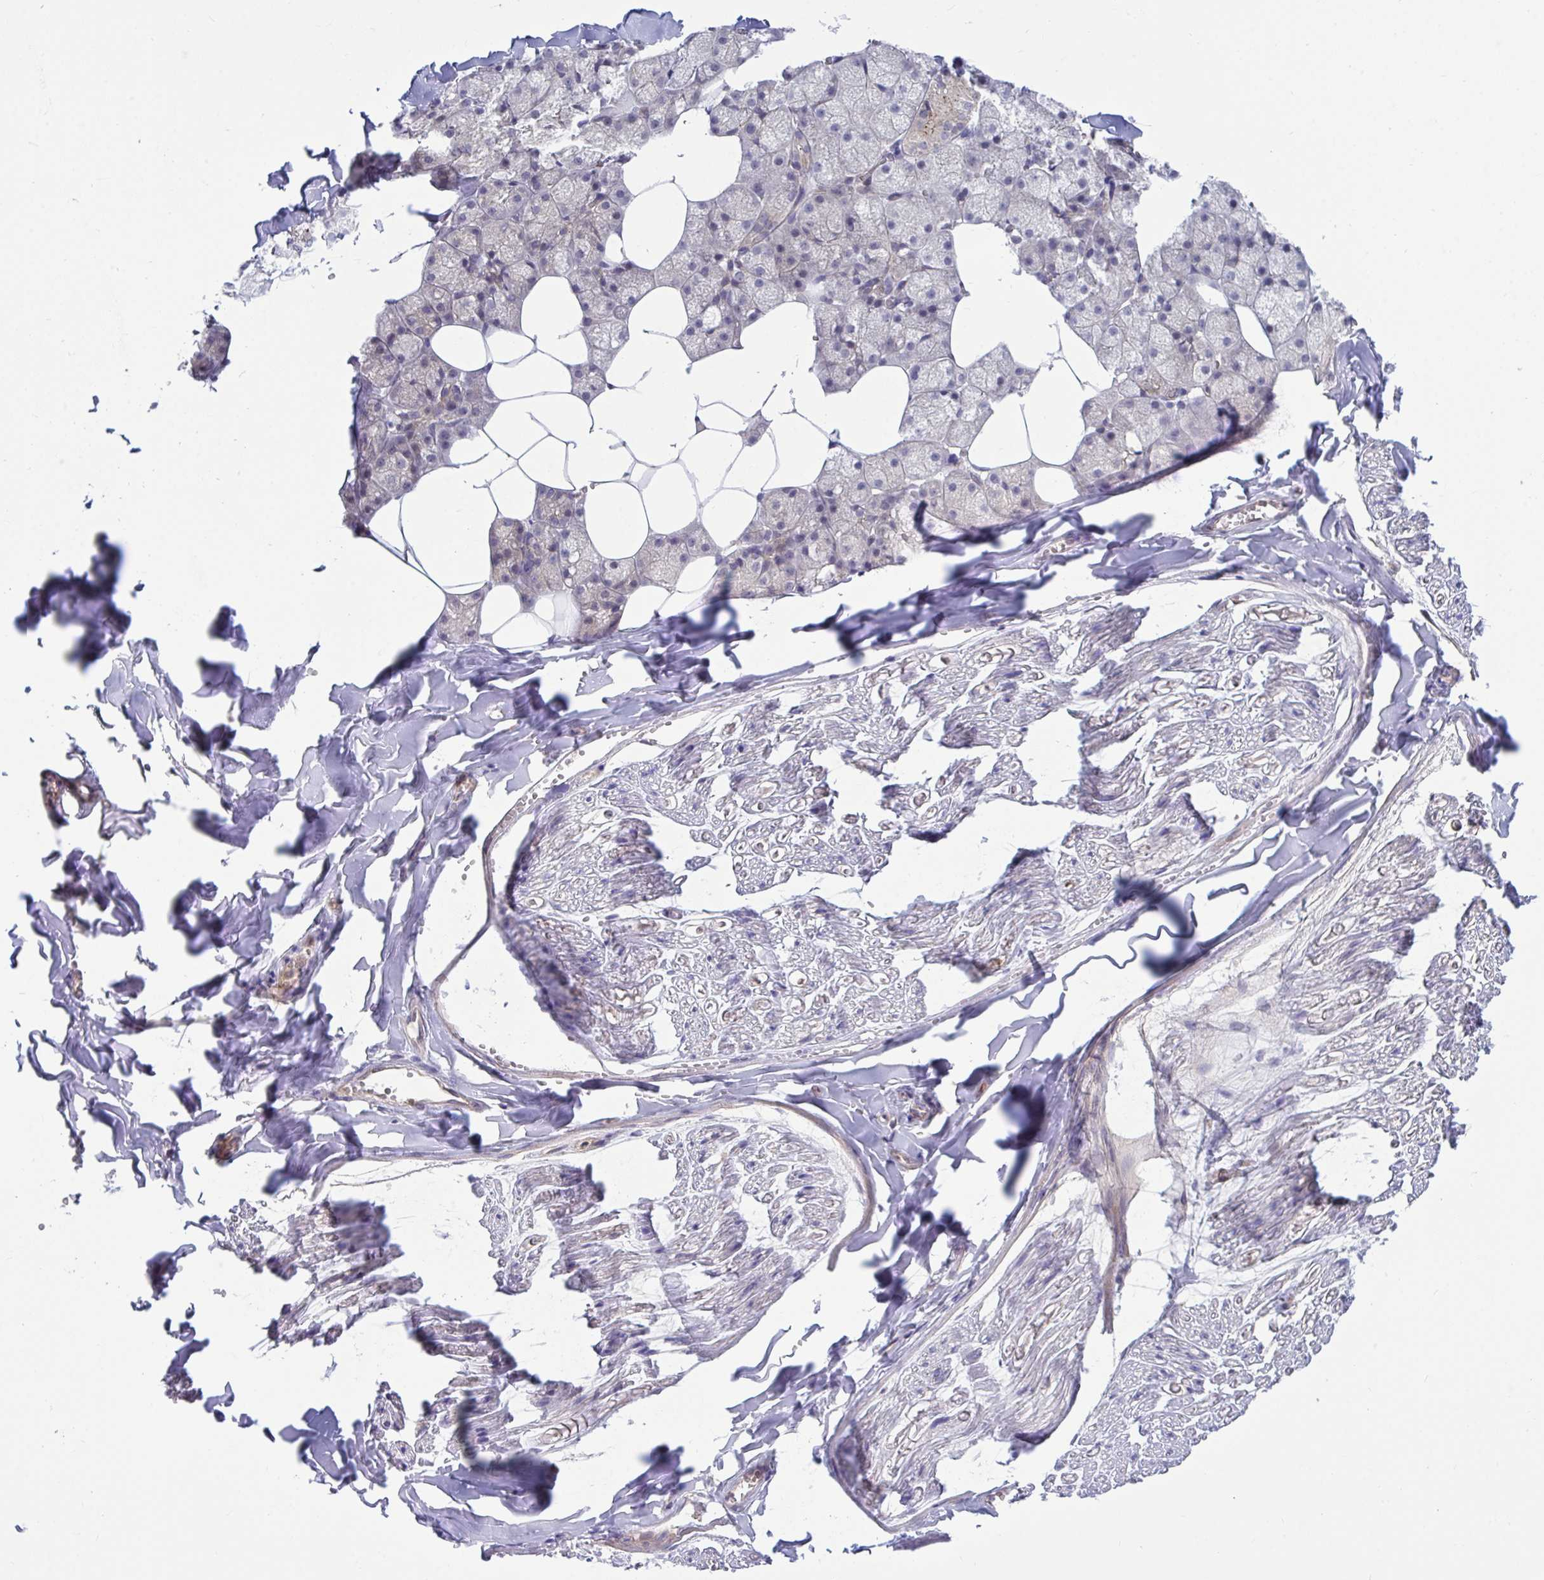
{"staining": {"intensity": "moderate", "quantity": "<25%", "location": "cytoplasmic/membranous"}, "tissue": "salivary gland", "cell_type": "Glandular cells", "image_type": "normal", "snomed": [{"axis": "morphology", "description": "Normal tissue, NOS"}, {"axis": "topography", "description": "Salivary gland"}, {"axis": "topography", "description": "Peripheral nerve tissue"}], "caption": "Normal salivary gland was stained to show a protein in brown. There is low levels of moderate cytoplasmic/membranous positivity in approximately <25% of glandular cells.", "gene": "IST1", "patient": {"sex": "male", "age": 38}}